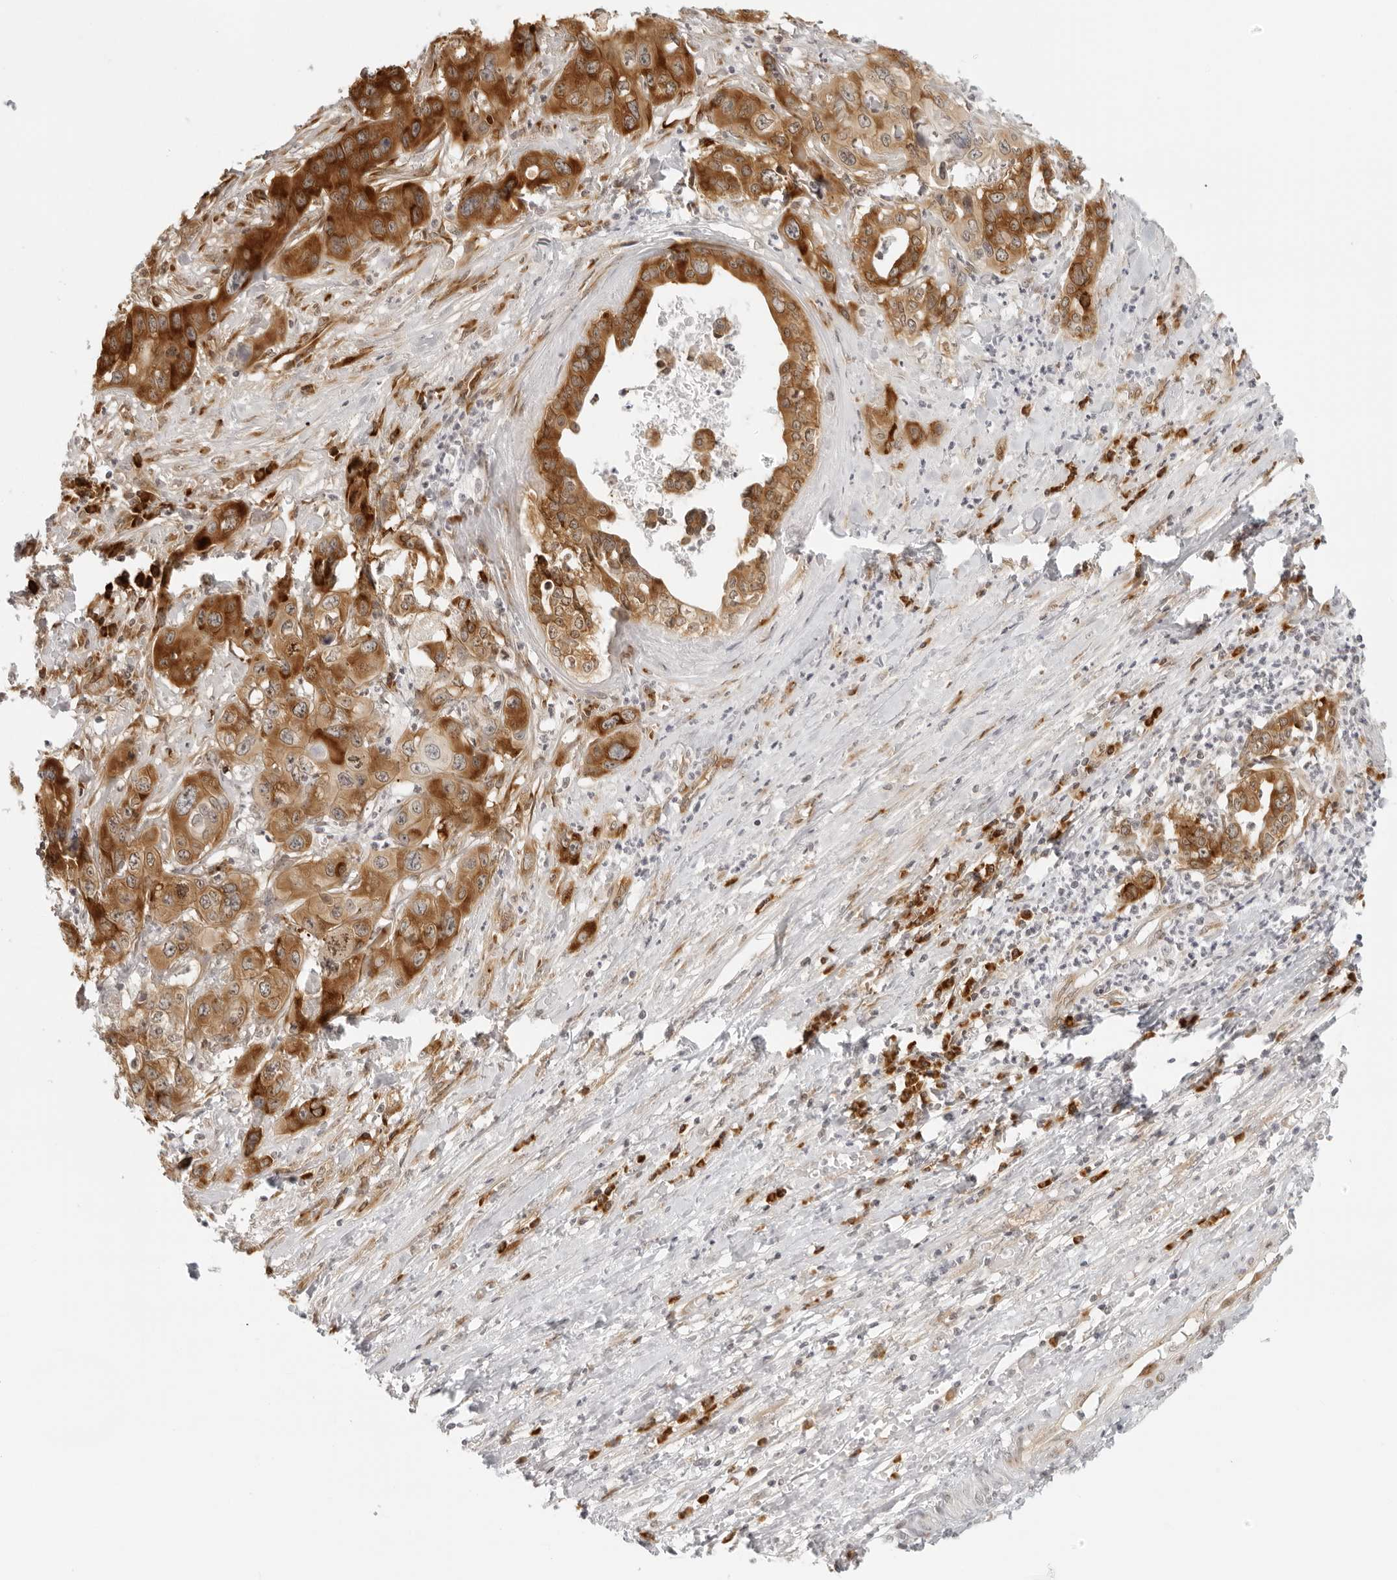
{"staining": {"intensity": "strong", "quantity": ">75%", "location": "cytoplasmic/membranous"}, "tissue": "liver cancer", "cell_type": "Tumor cells", "image_type": "cancer", "snomed": [{"axis": "morphology", "description": "Cholangiocarcinoma"}, {"axis": "topography", "description": "Liver"}], "caption": "IHC micrograph of human liver cancer stained for a protein (brown), which exhibits high levels of strong cytoplasmic/membranous staining in about >75% of tumor cells.", "gene": "EIF4G1", "patient": {"sex": "female", "age": 61}}